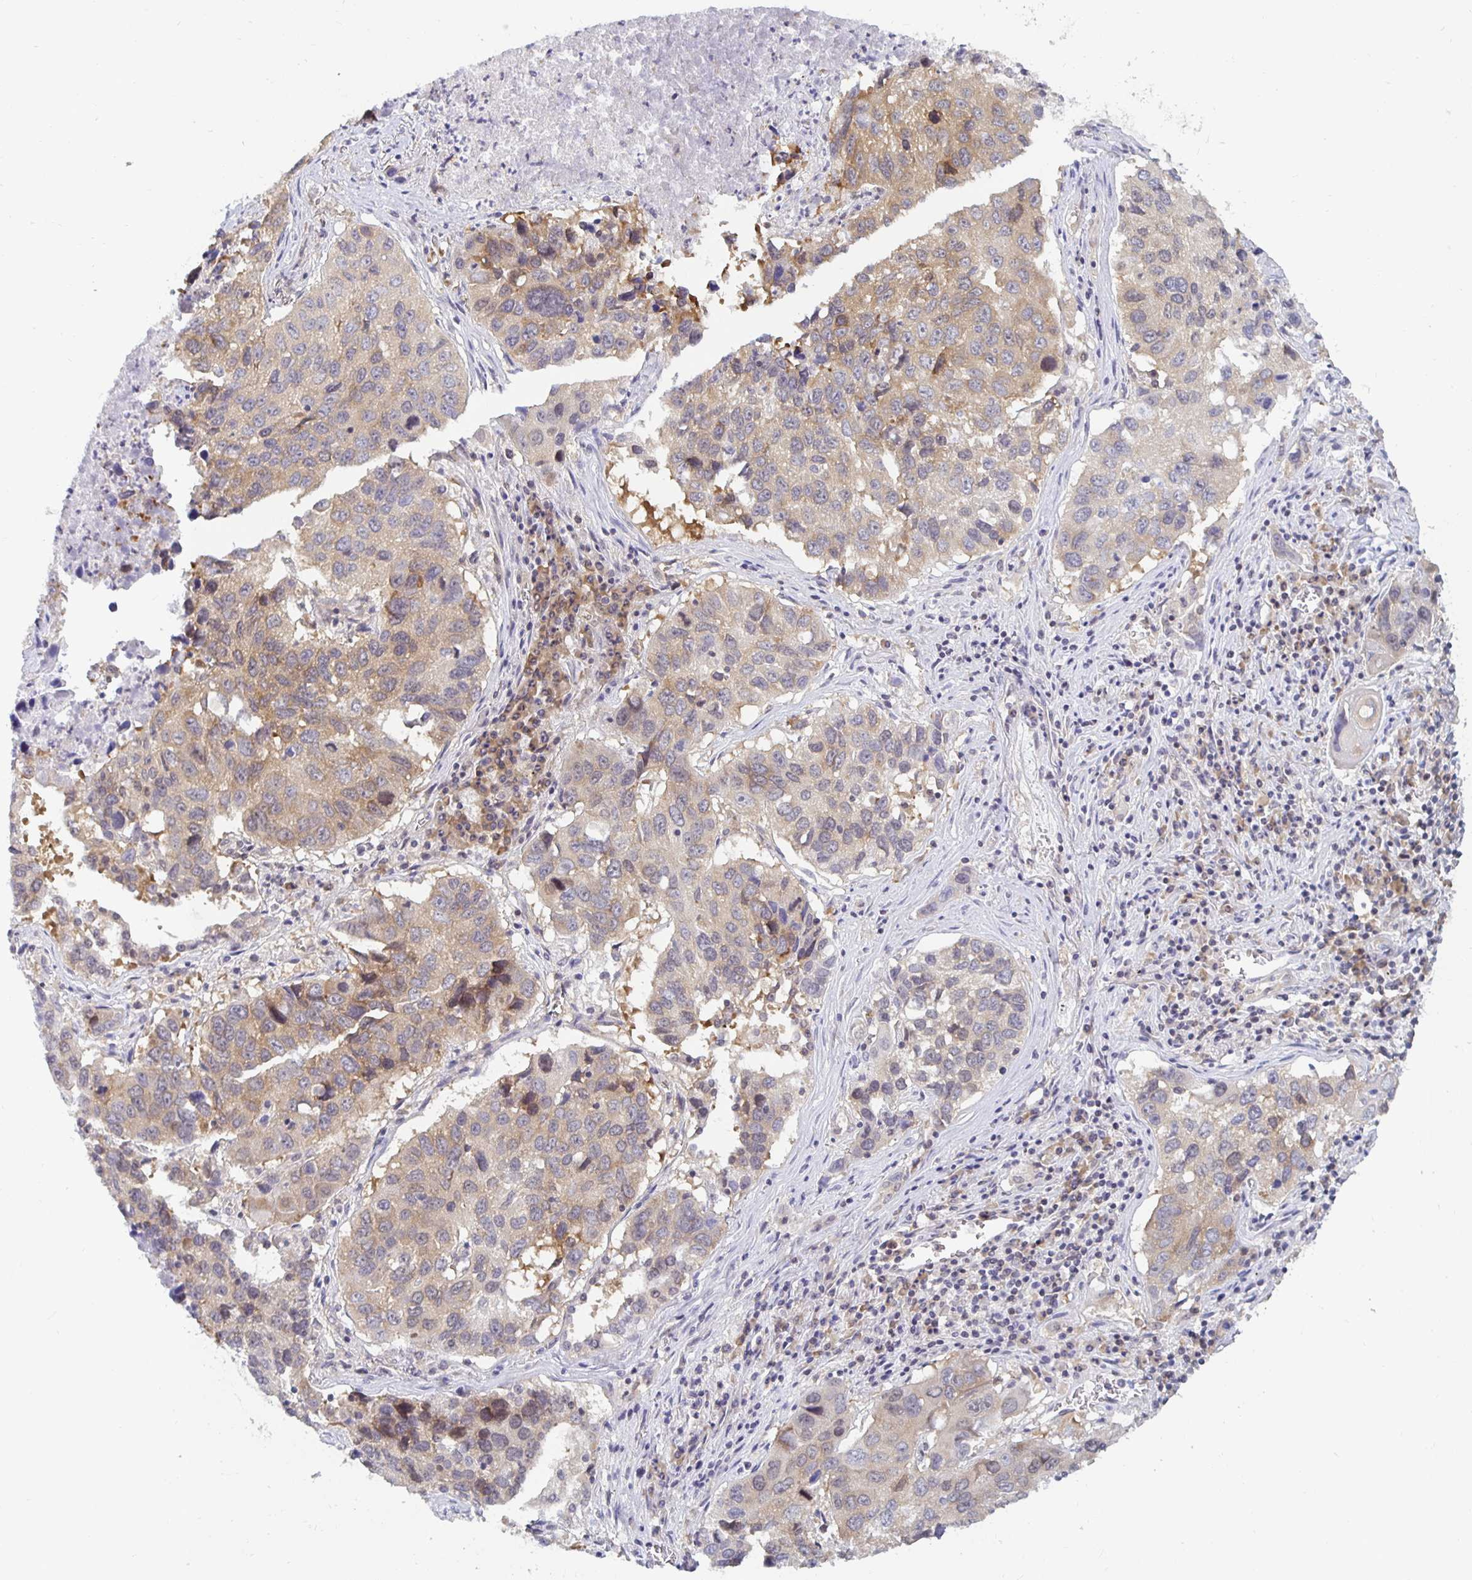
{"staining": {"intensity": "weak", "quantity": "25%-75%", "location": "cytoplasmic/membranous"}, "tissue": "lung cancer", "cell_type": "Tumor cells", "image_type": "cancer", "snomed": [{"axis": "morphology", "description": "Squamous cell carcinoma, NOS"}, {"axis": "topography", "description": "Lung"}], "caption": "Human squamous cell carcinoma (lung) stained for a protein (brown) reveals weak cytoplasmic/membranous positive positivity in approximately 25%-75% of tumor cells.", "gene": "PDAP1", "patient": {"sex": "female", "age": 61}}